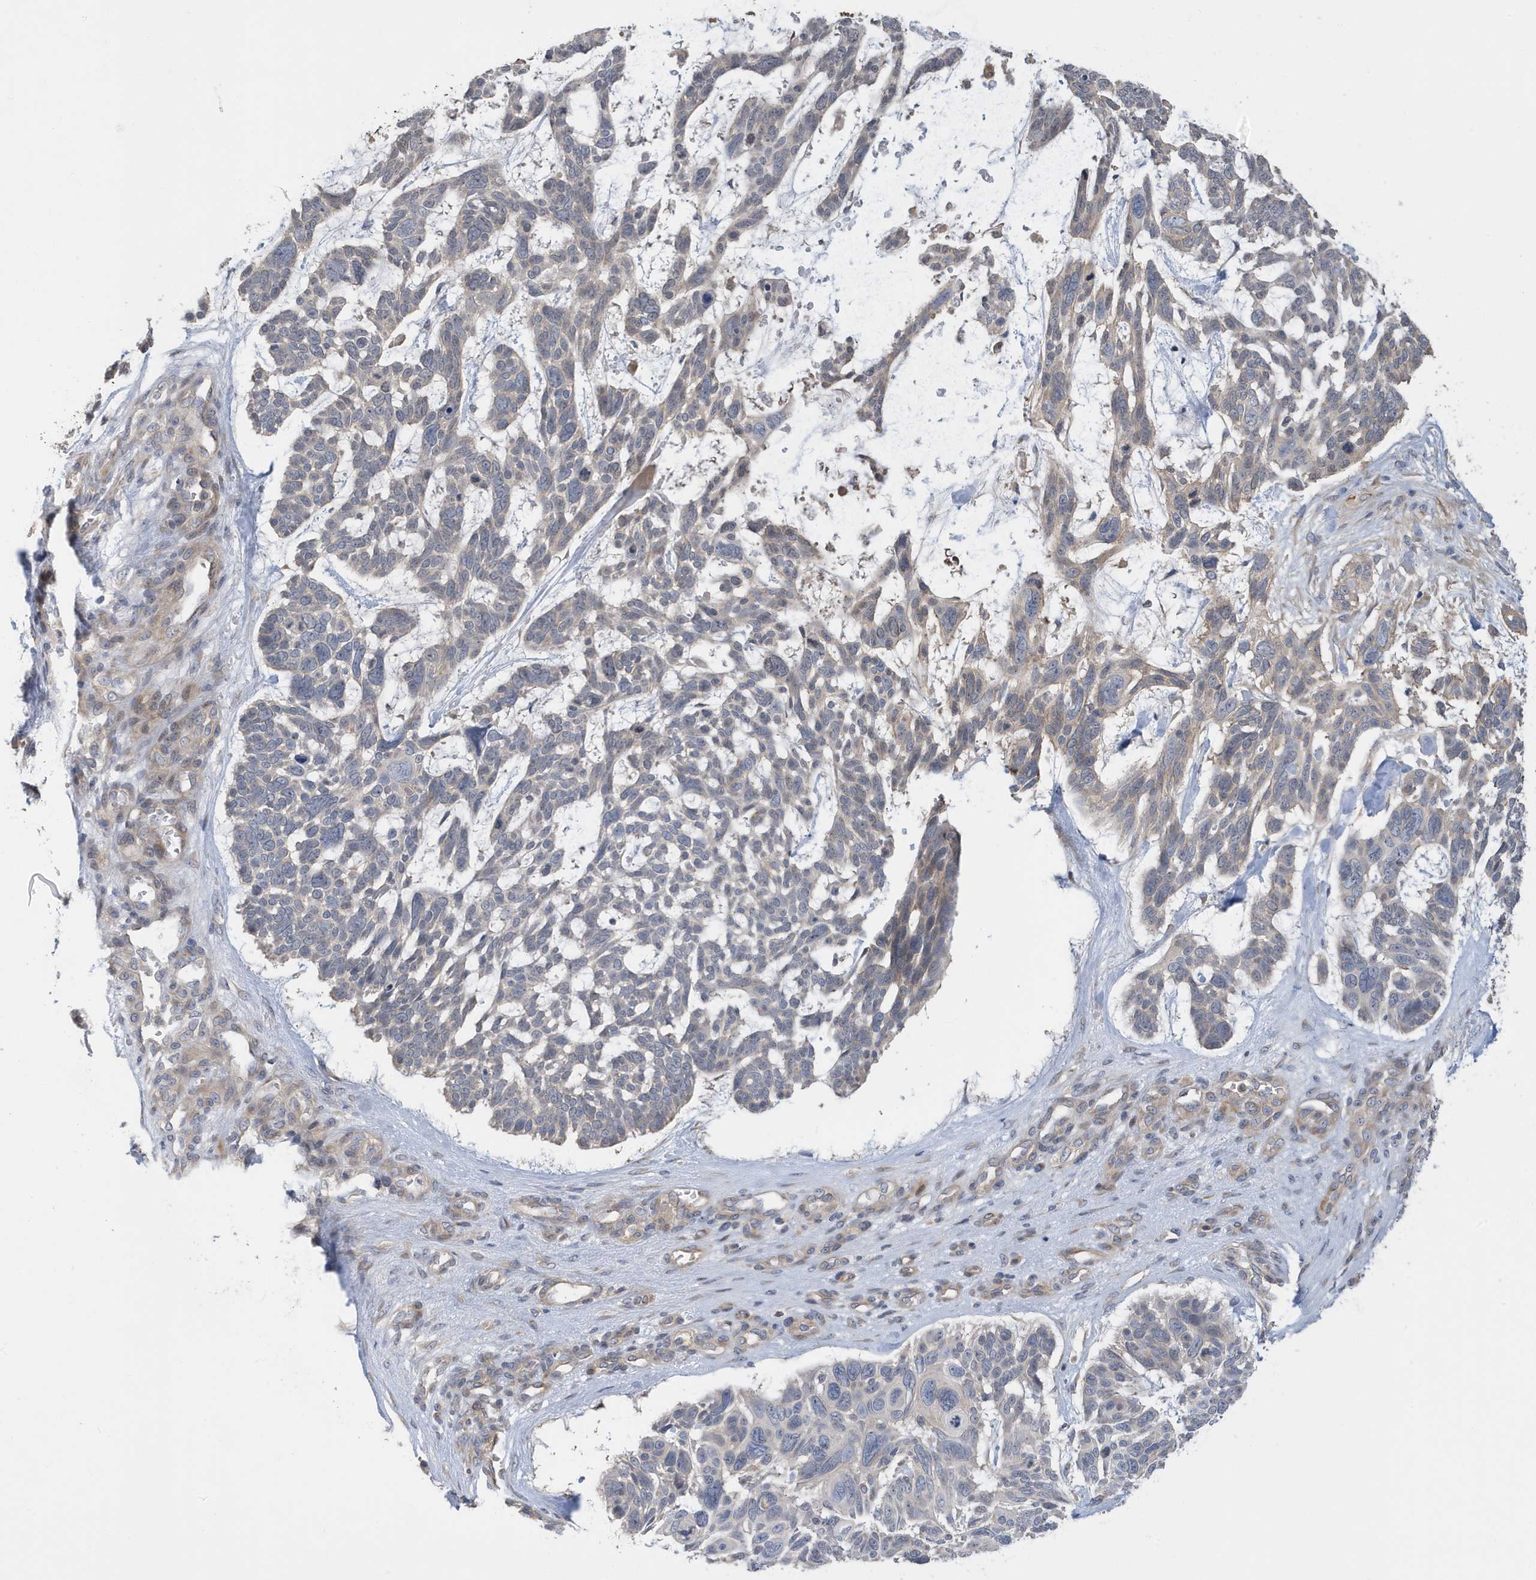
{"staining": {"intensity": "negative", "quantity": "none", "location": "none"}, "tissue": "skin cancer", "cell_type": "Tumor cells", "image_type": "cancer", "snomed": [{"axis": "morphology", "description": "Basal cell carcinoma"}, {"axis": "topography", "description": "Skin"}], "caption": "Photomicrograph shows no significant protein positivity in tumor cells of skin basal cell carcinoma.", "gene": "LAPTM4A", "patient": {"sex": "male", "age": 88}}